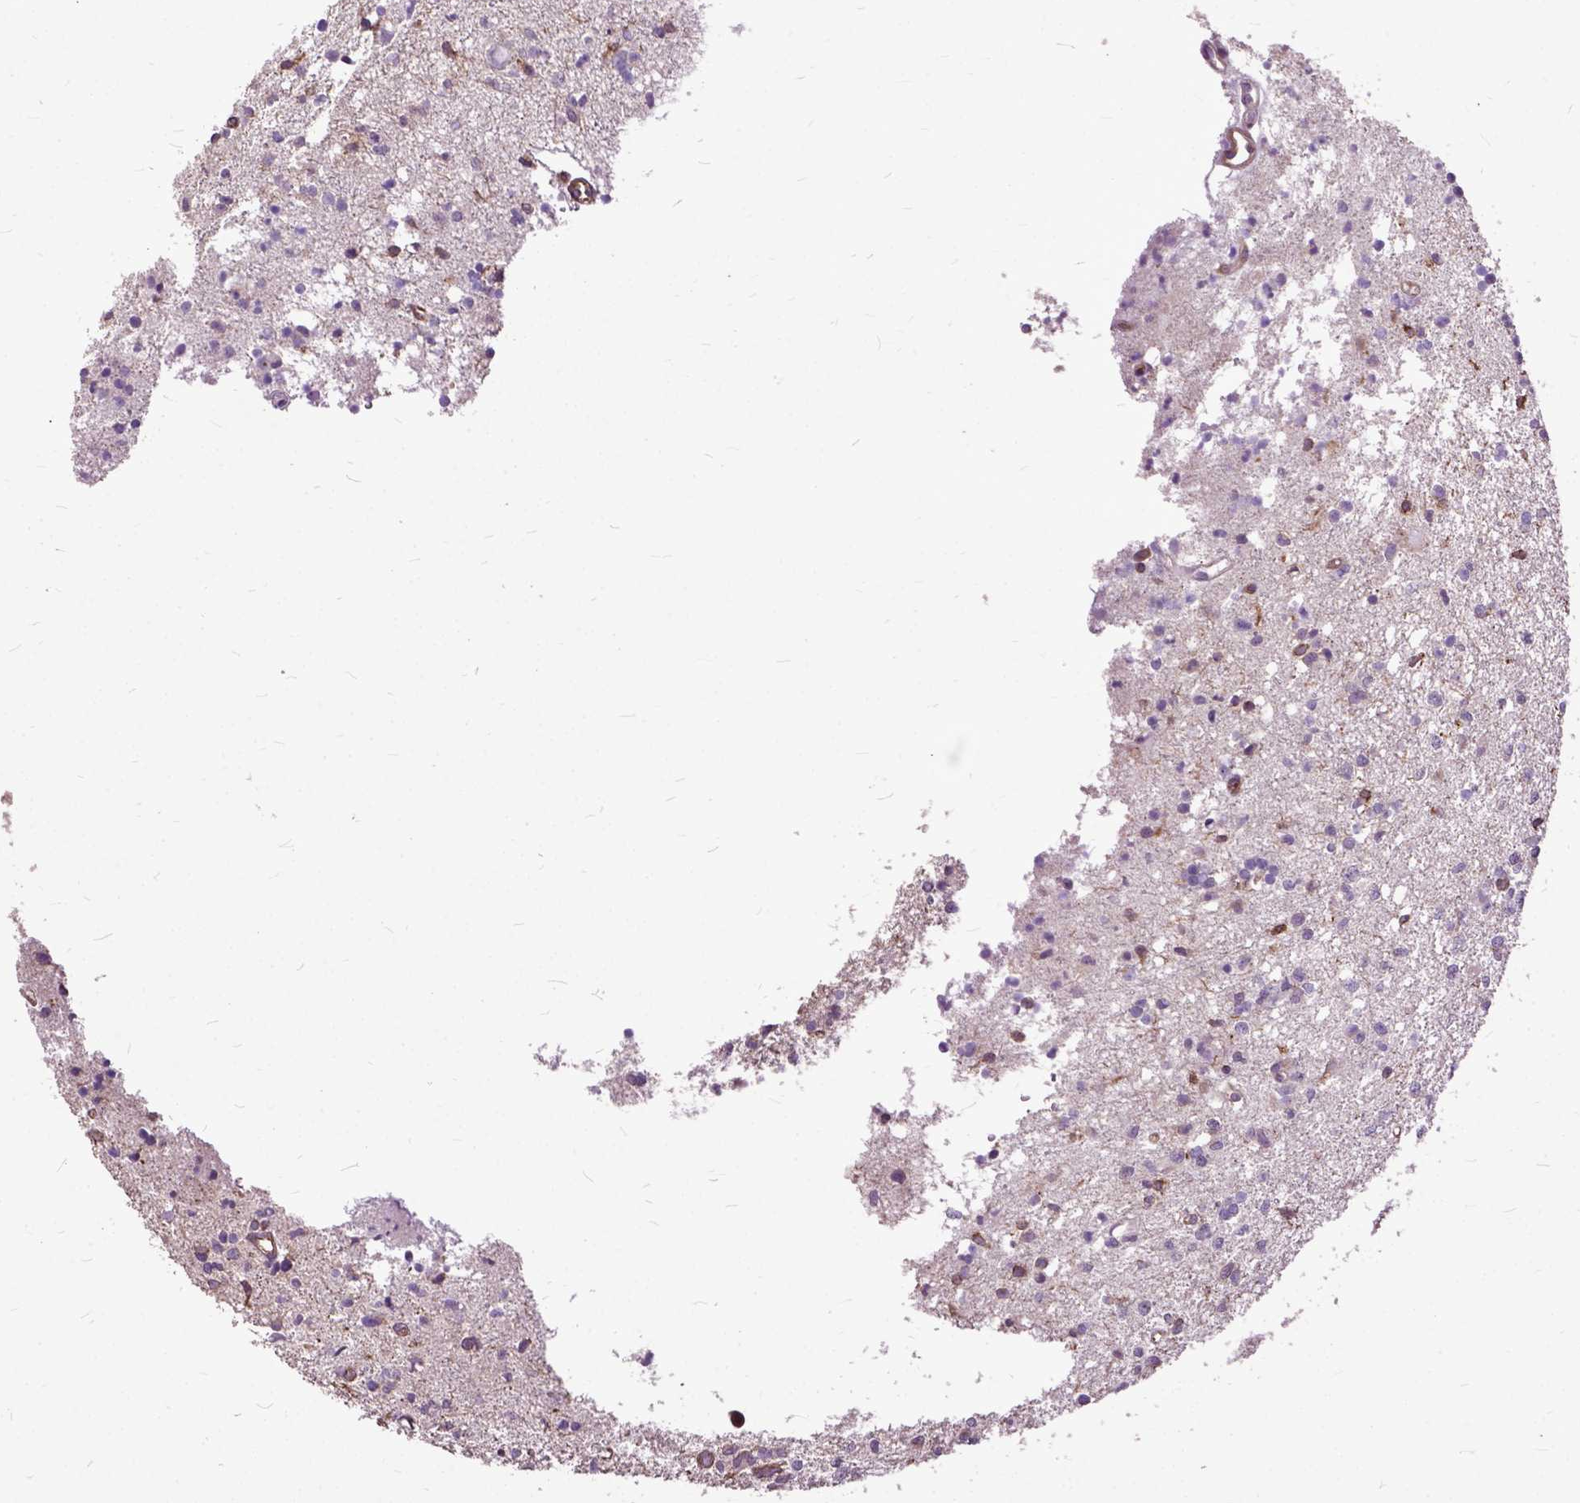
{"staining": {"intensity": "negative", "quantity": "none", "location": "none"}, "tissue": "glioma", "cell_type": "Tumor cells", "image_type": "cancer", "snomed": [{"axis": "morphology", "description": "Glioma, malignant, Low grade"}, {"axis": "topography", "description": "Brain"}], "caption": "An IHC photomicrograph of malignant glioma (low-grade) is shown. There is no staining in tumor cells of malignant glioma (low-grade).", "gene": "AREG", "patient": {"sex": "male", "age": 64}}